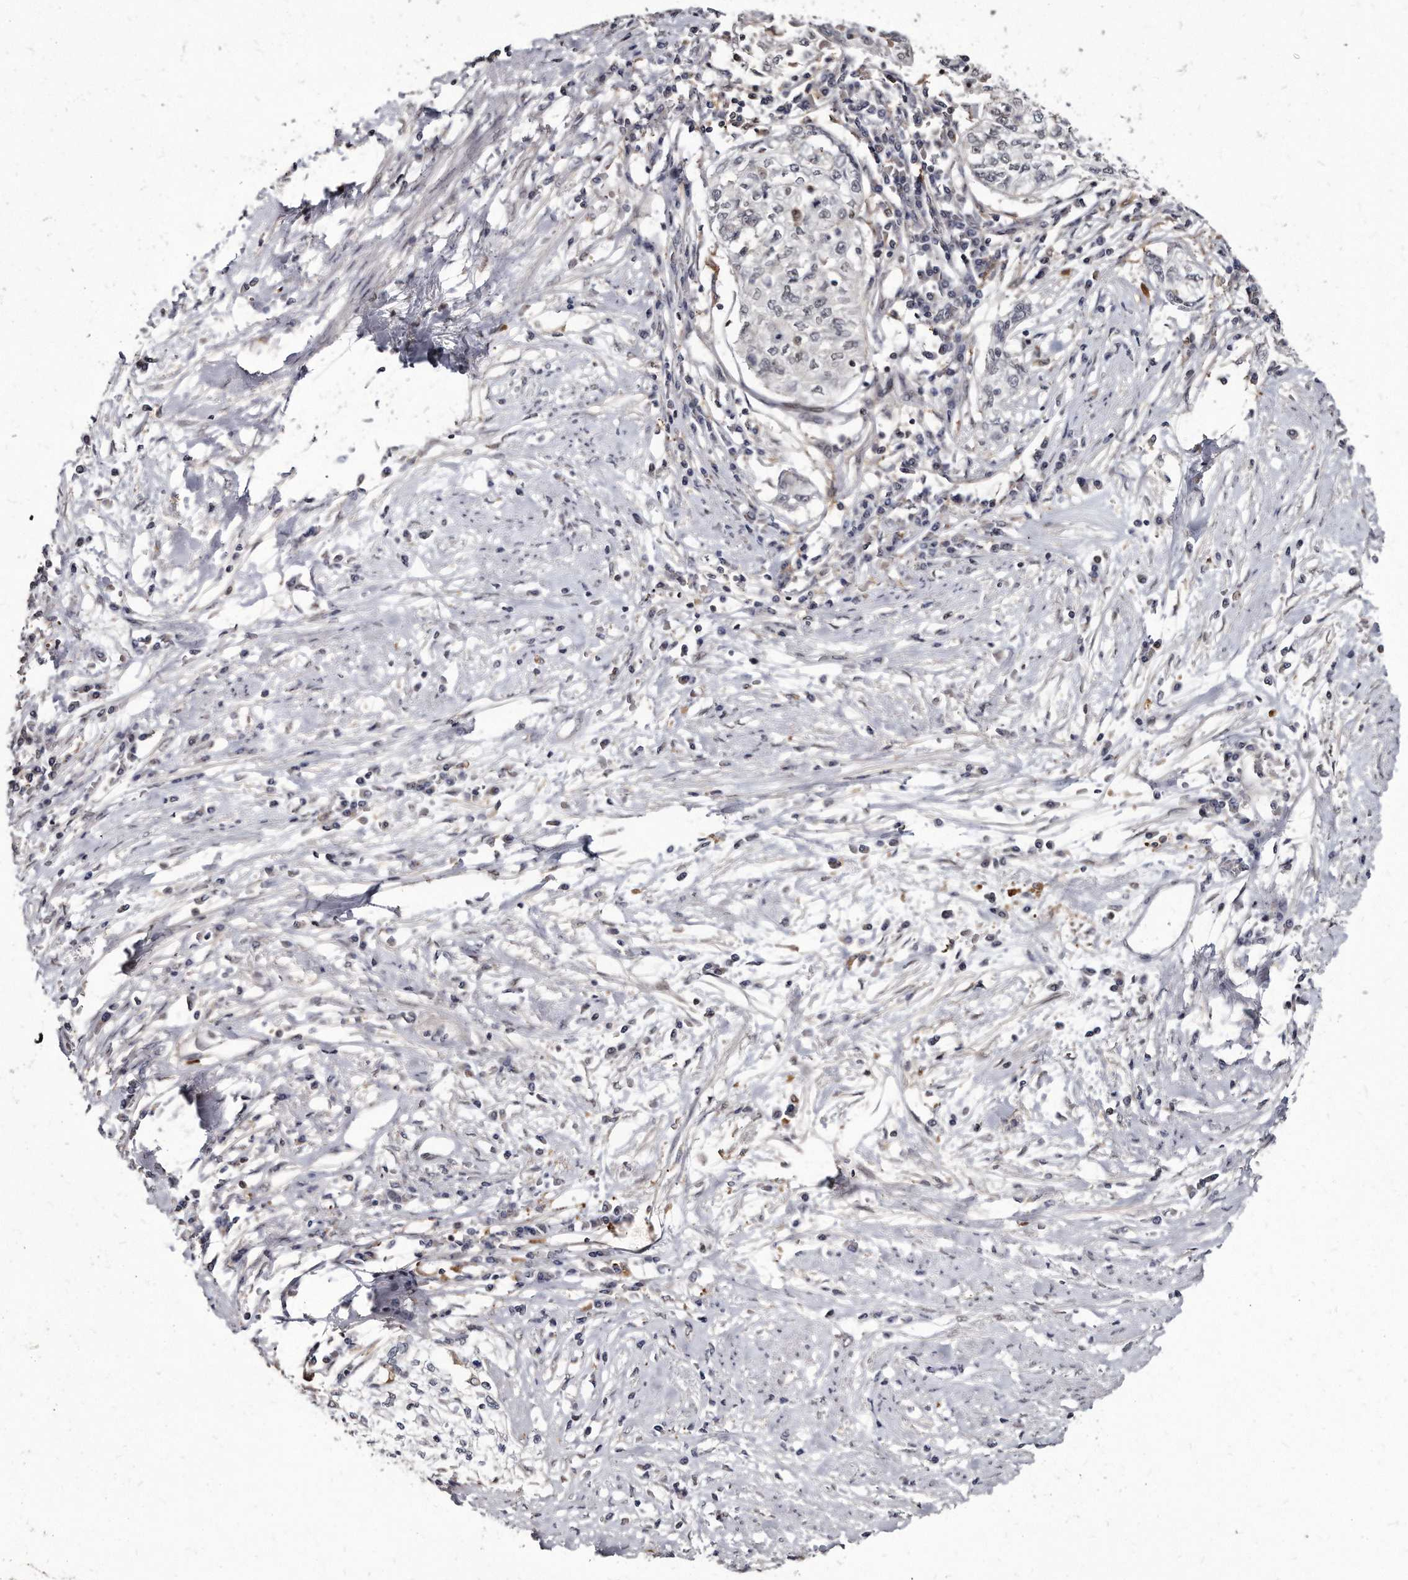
{"staining": {"intensity": "negative", "quantity": "none", "location": "none"}, "tissue": "cervical cancer", "cell_type": "Tumor cells", "image_type": "cancer", "snomed": [{"axis": "morphology", "description": "Squamous cell carcinoma, NOS"}, {"axis": "topography", "description": "Cervix"}], "caption": "This micrograph is of cervical cancer (squamous cell carcinoma) stained with immunohistochemistry (IHC) to label a protein in brown with the nuclei are counter-stained blue. There is no expression in tumor cells.", "gene": "KLHDC3", "patient": {"sex": "female", "age": 57}}